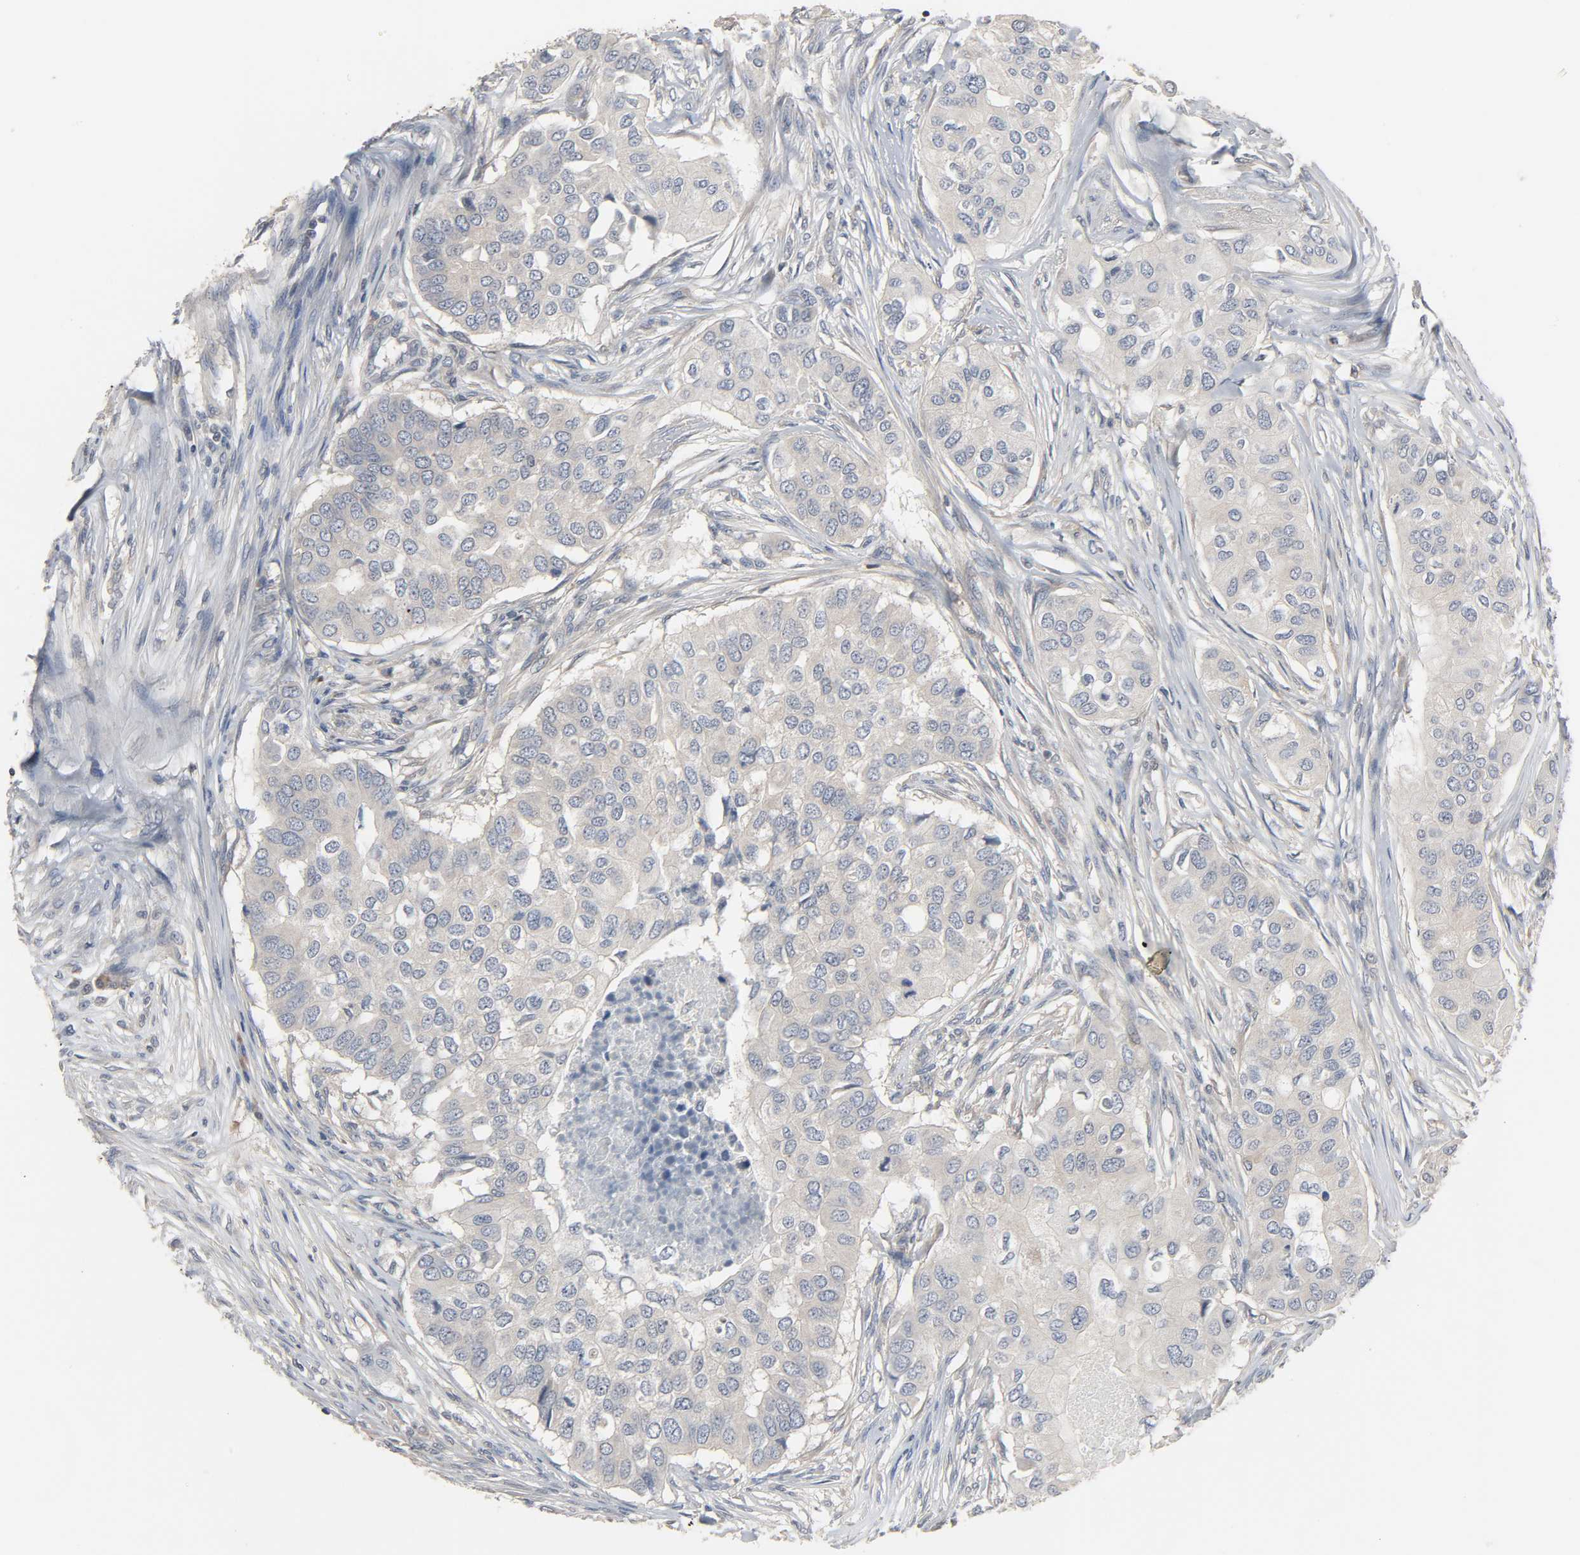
{"staining": {"intensity": "negative", "quantity": "none", "location": "none"}, "tissue": "breast cancer", "cell_type": "Tumor cells", "image_type": "cancer", "snomed": [{"axis": "morphology", "description": "Normal tissue, NOS"}, {"axis": "morphology", "description": "Duct carcinoma"}, {"axis": "topography", "description": "Breast"}], "caption": "Tumor cells are negative for protein expression in human breast cancer.", "gene": "PLEKHA2", "patient": {"sex": "female", "age": 49}}